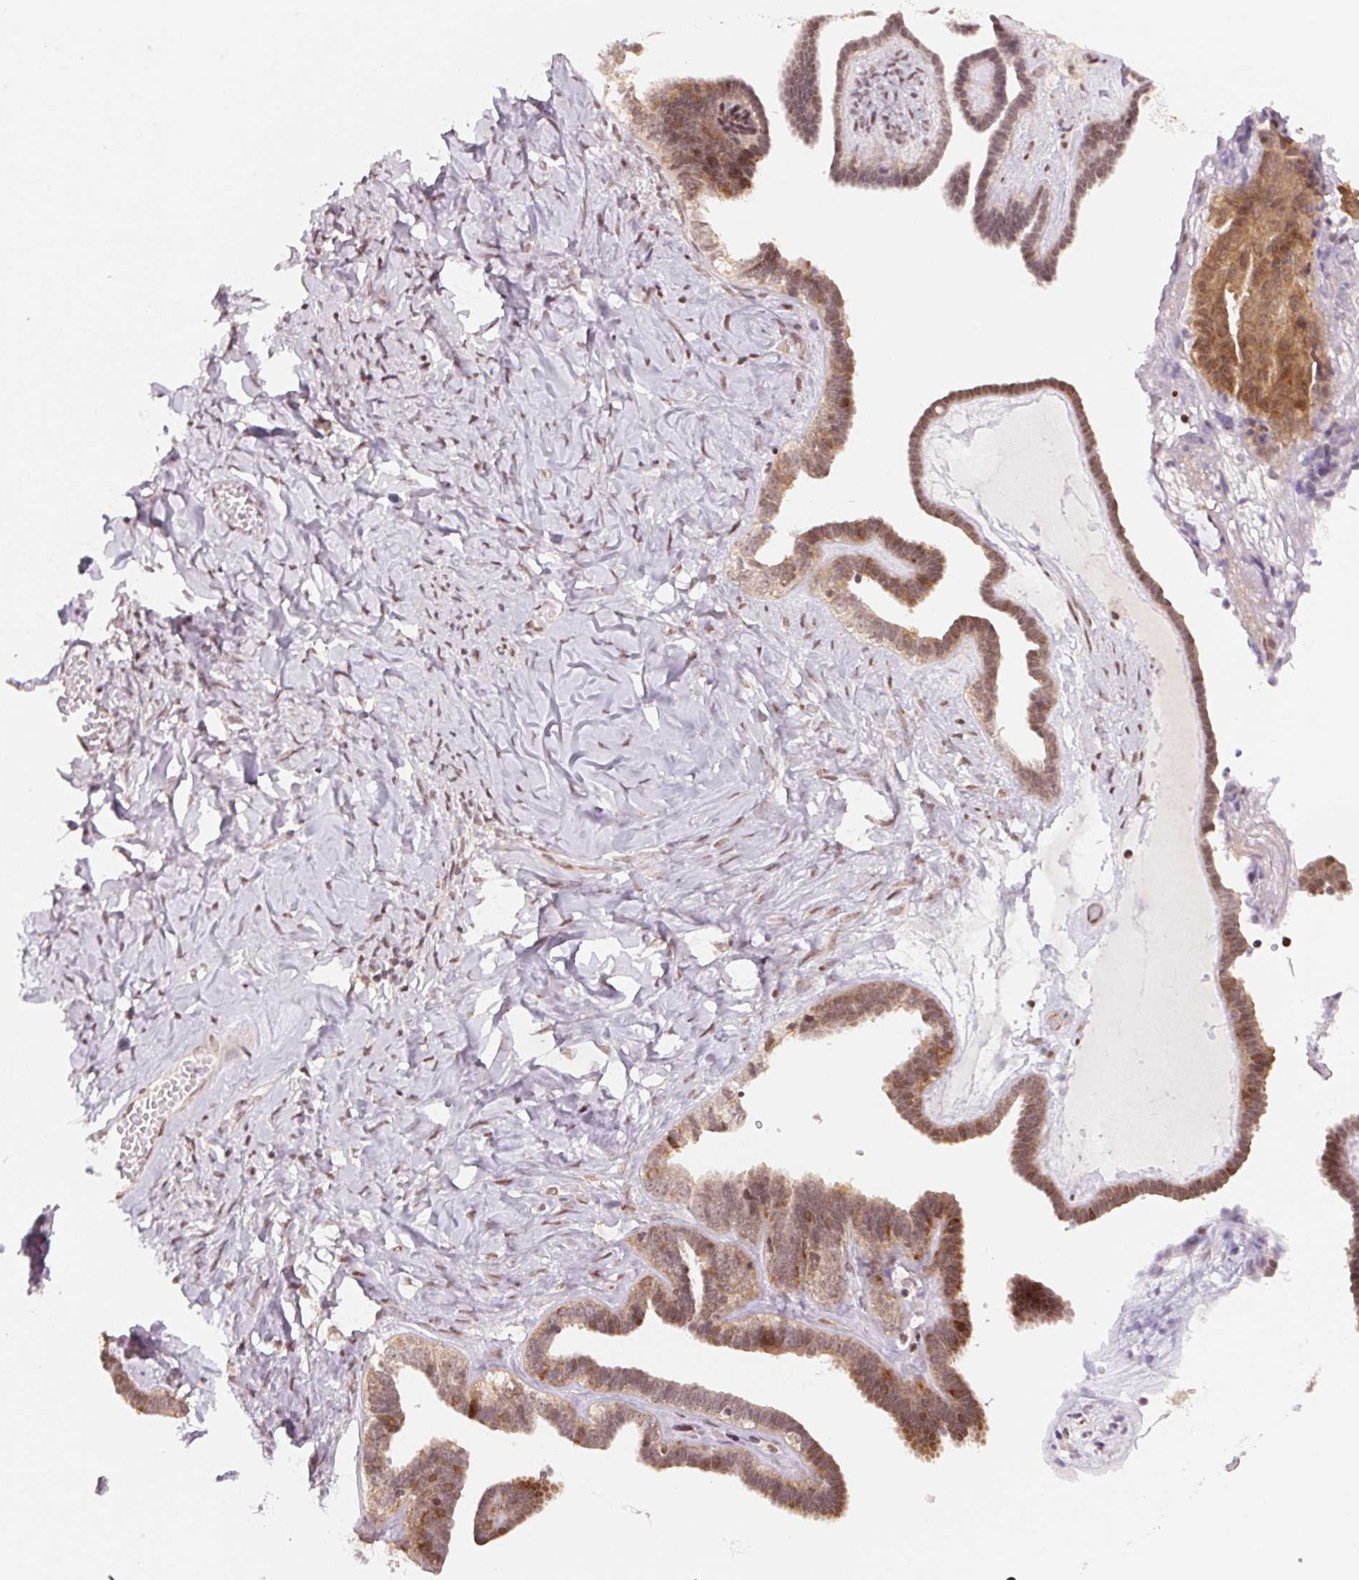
{"staining": {"intensity": "weak", "quantity": ">75%", "location": "cytoplasmic/membranous,nuclear"}, "tissue": "ovarian cancer", "cell_type": "Tumor cells", "image_type": "cancer", "snomed": [{"axis": "morphology", "description": "Cystadenocarcinoma, serous, NOS"}, {"axis": "topography", "description": "Ovary"}], "caption": "Protein analysis of serous cystadenocarcinoma (ovarian) tissue shows weak cytoplasmic/membranous and nuclear positivity in about >75% of tumor cells.", "gene": "DNAJB6", "patient": {"sex": "female", "age": 71}}